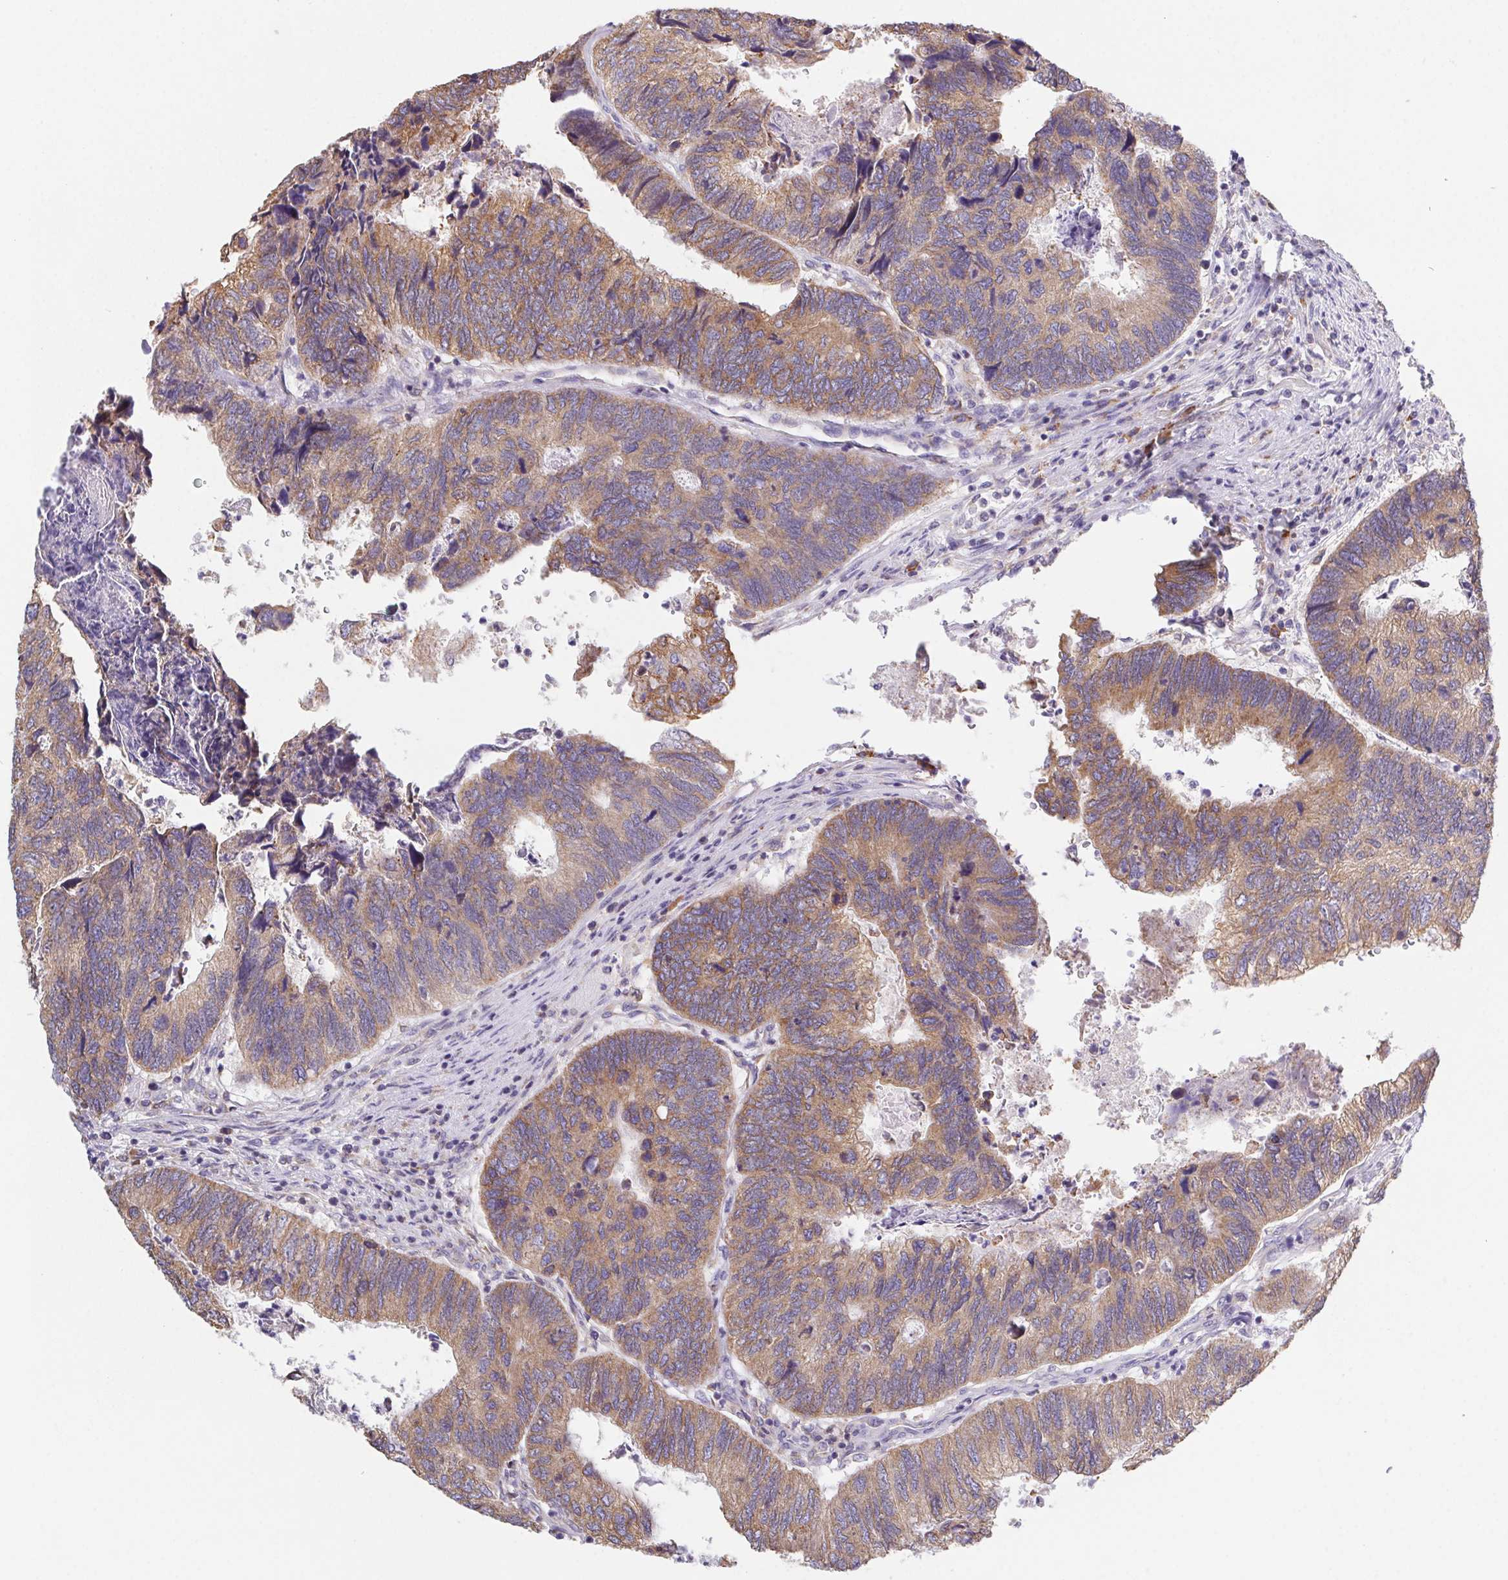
{"staining": {"intensity": "moderate", "quantity": ">75%", "location": "cytoplasmic/membranous"}, "tissue": "colorectal cancer", "cell_type": "Tumor cells", "image_type": "cancer", "snomed": [{"axis": "morphology", "description": "Adenocarcinoma, NOS"}, {"axis": "topography", "description": "Colon"}], "caption": "Immunohistochemical staining of adenocarcinoma (colorectal) exhibits moderate cytoplasmic/membranous protein positivity in approximately >75% of tumor cells. (DAB (3,3'-diaminobenzidine) = brown stain, brightfield microscopy at high magnification).", "gene": "ADAM8", "patient": {"sex": "female", "age": 67}}